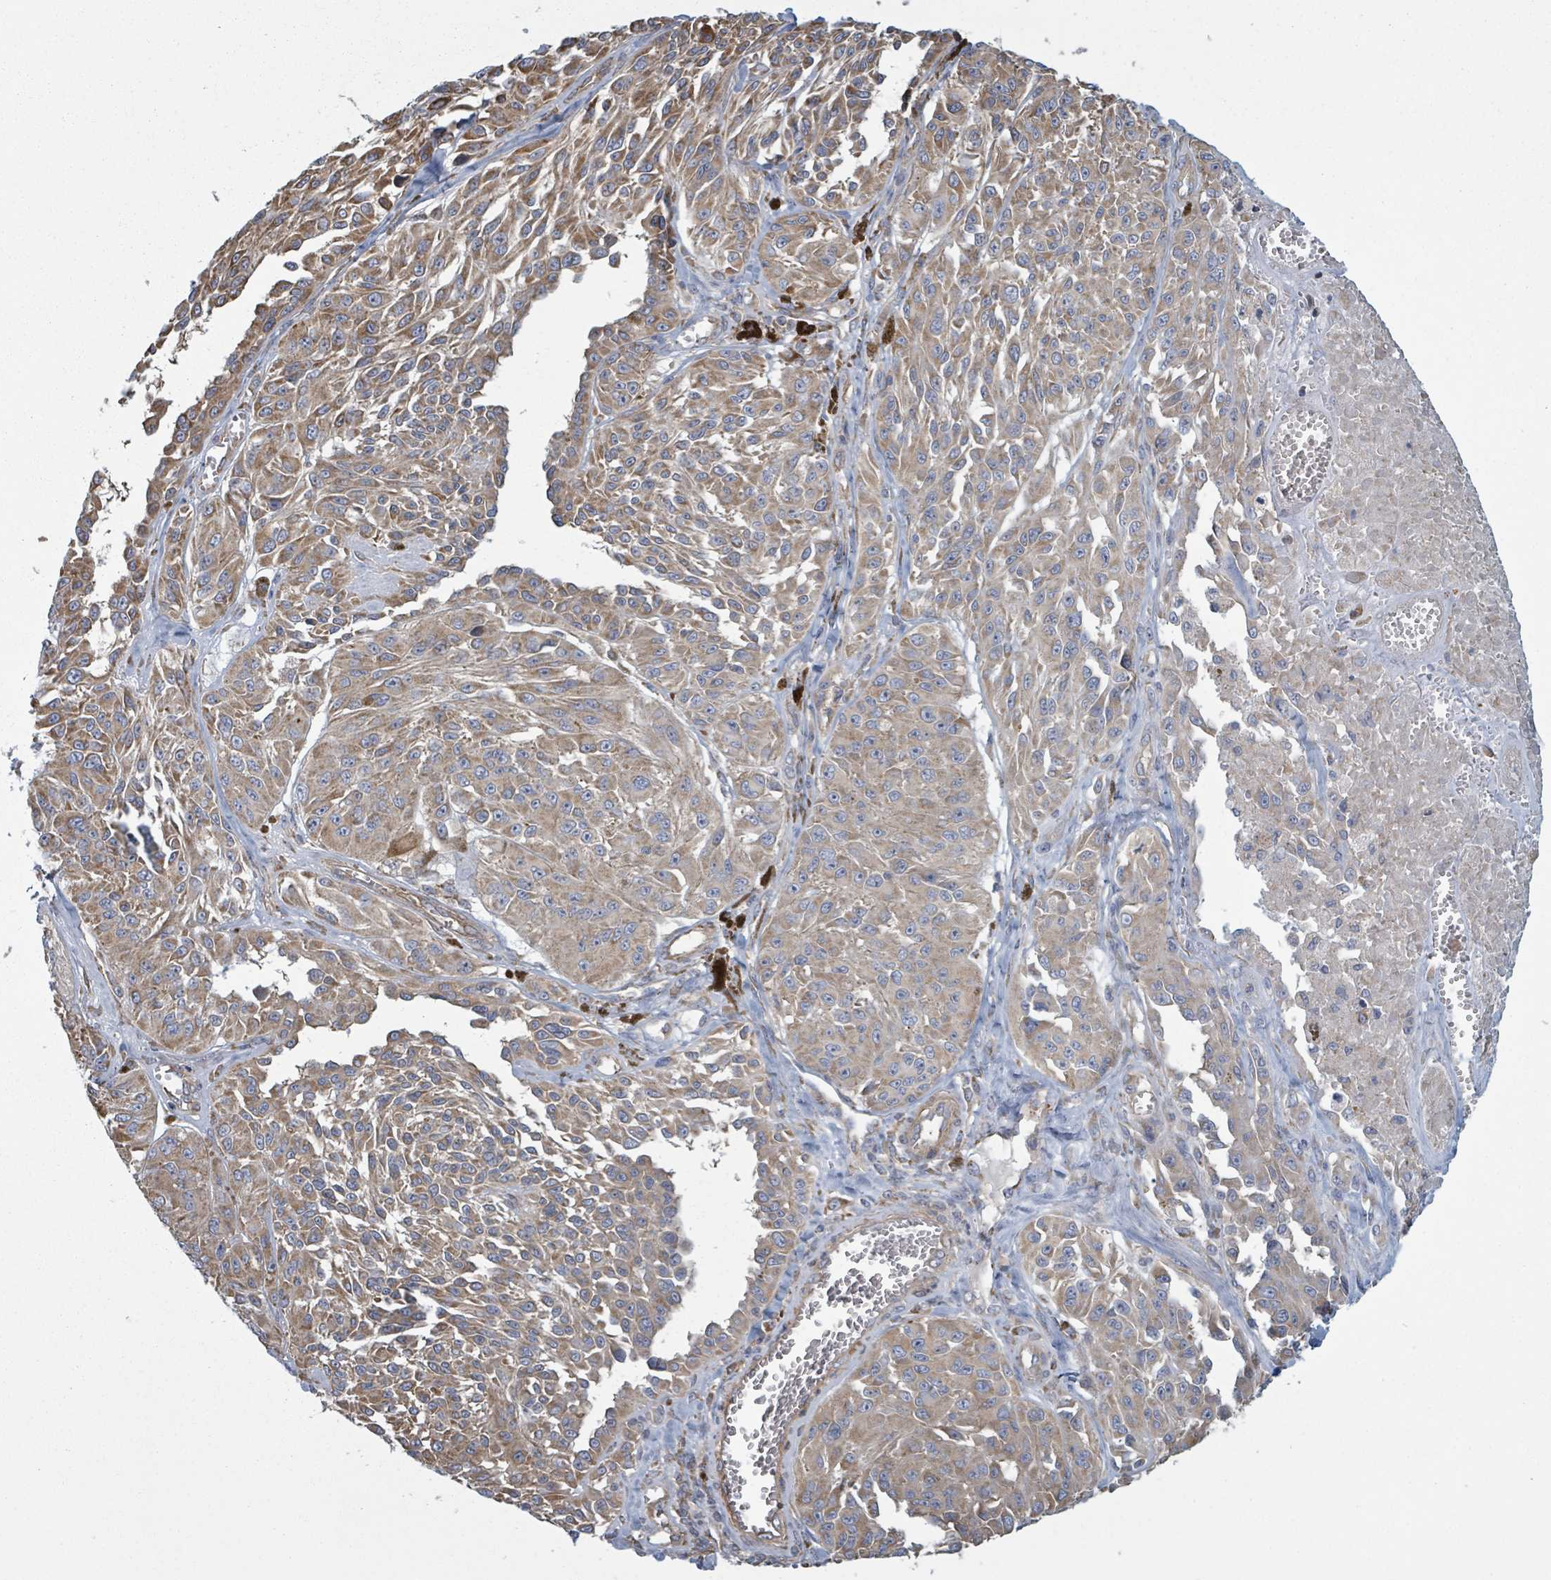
{"staining": {"intensity": "moderate", "quantity": "25%-75%", "location": "cytoplasmic/membranous"}, "tissue": "melanoma", "cell_type": "Tumor cells", "image_type": "cancer", "snomed": [{"axis": "morphology", "description": "Malignant melanoma, NOS"}, {"axis": "topography", "description": "Skin"}], "caption": "A brown stain highlights moderate cytoplasmic/membranous staining of a protein in human malignant melanoma tumor cells.", "gene": "ADCK1", "patient": {"sex": "male", "age": 94}}